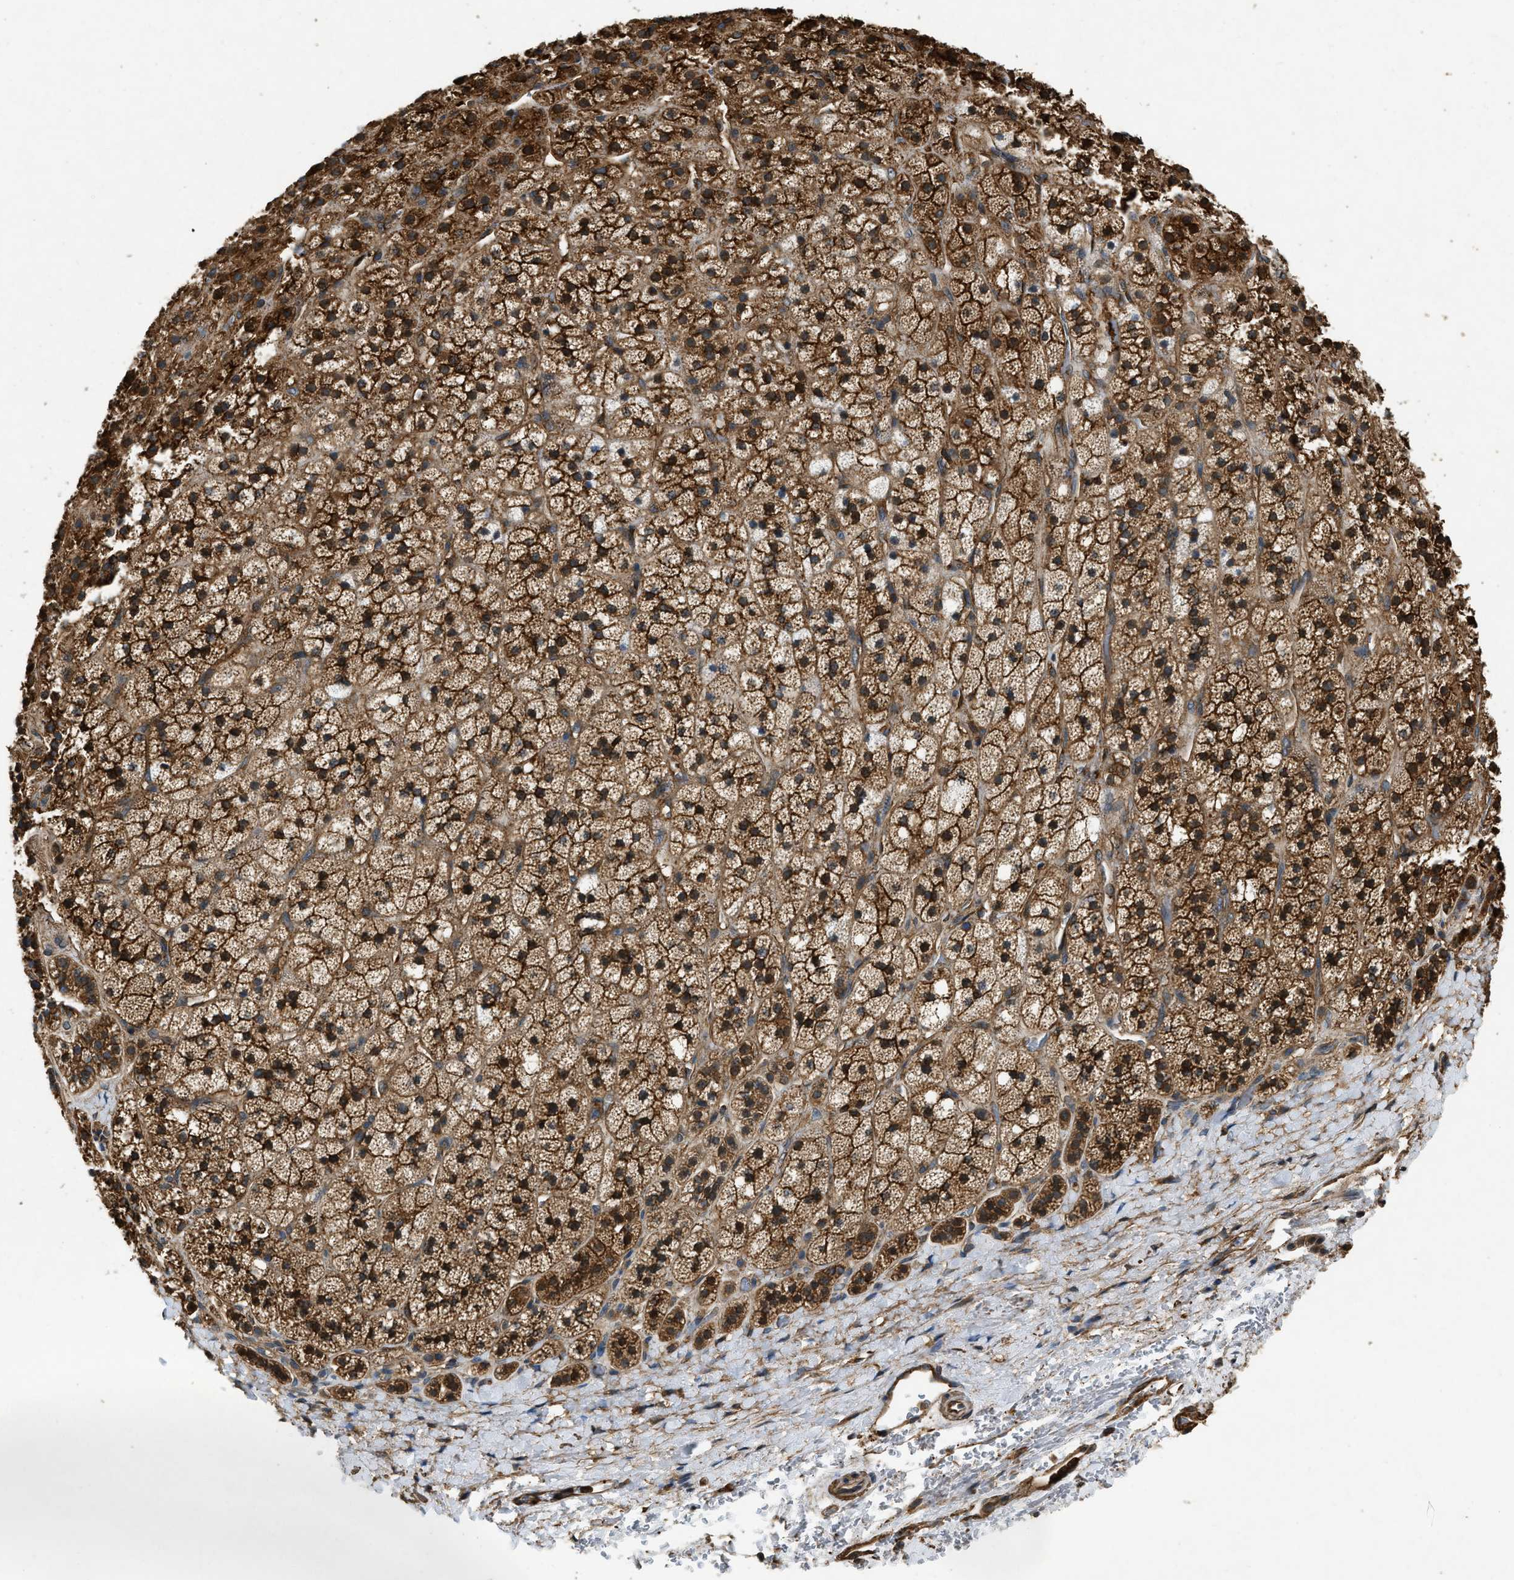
{"staining": {"intensity": "strong", "quantity": ">75%", "location": "cytoplasmic/membranous"}, "tissue": "adrenal gland", "cell_type": "Glandular cells", "image_type": "normal", "snomed": [{"axis": "morphology", "description": "Normal tissue, NOS"}, {"axis": "topography", "description": "Adrenal gland"}], "caption": "Unremarkable adrenal gland reveals strong cytoplasmic/membranous expression in approximately >75% of glandular cells, visualized by immunohistochemistry.", "gene": "YARS1", "patient": {"sex": "male", "age": 56}}